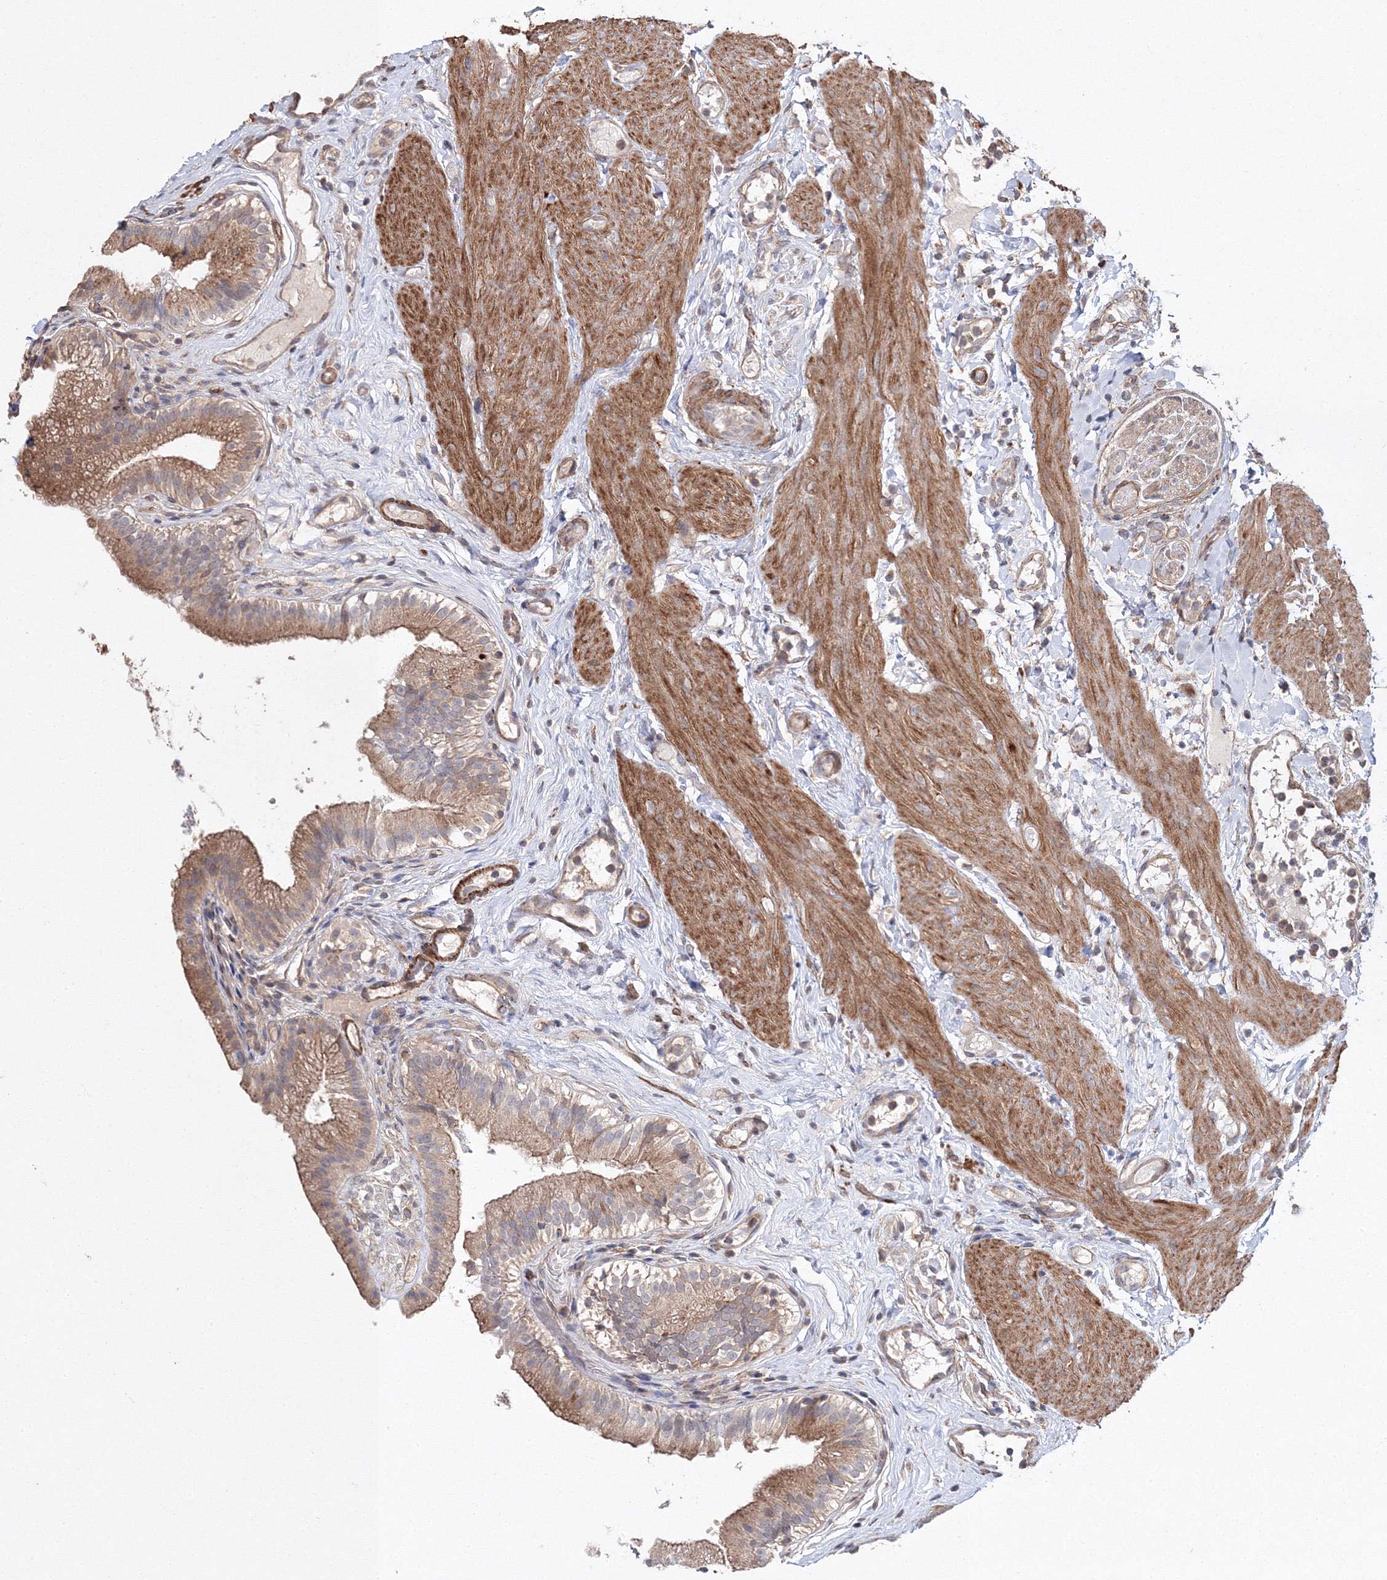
{"staining": {"intensity": "moderate", "quantity": ">75%", "location": "cytoplasmic/membranous"}, "tissue": "gallbladder", "cell_type": "Glandular cells", "image_type": "normal", "snomed": [{"axis": "morphology", "description": "Normal tissue, NOS"}, {"axis": "topography", "description": "Gallbladder"}], "caption": "An immunohistochemistry image of benign tissue is shown. Protein staining in brown highlights moderate cytoplasmic/membranous positivity in gallbladder within glandular cells.", "gene": "DDO", "patient": {"sex": "female", "age": 26}}